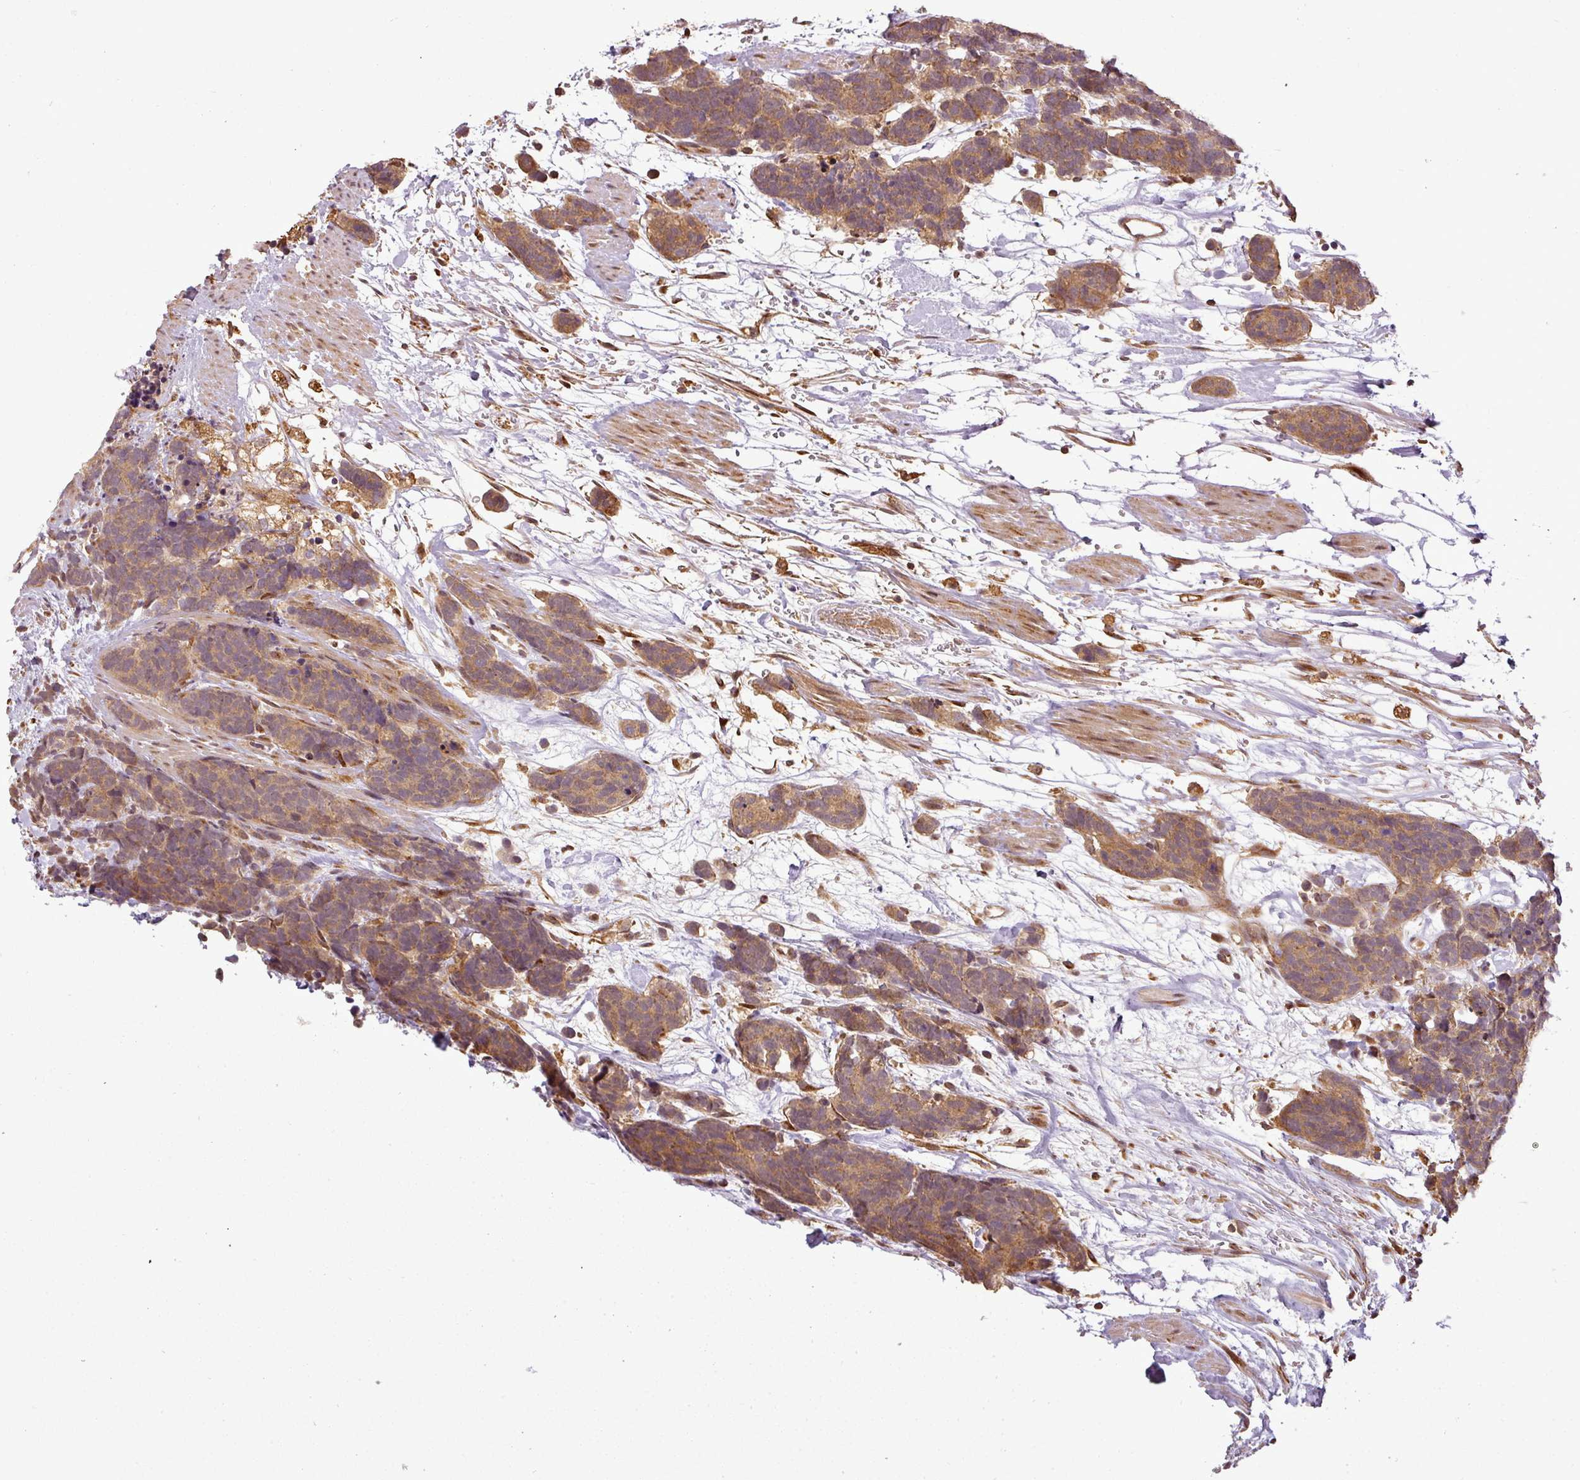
{"staining": {"intensity": "moderate", "quantity": ">75%", "location": "cytoplasmic/membranous"}, "tissue": "carcinoid", "cell_type": "Tumor cells", "image_type": "cancer", "snomed": [{"axis": "morphology", "description": "Carcinoma, NOS"}, {"axis": "morphology", "description": "Carcinoid, malignant, NOS"}, {"axis": "topography", "description": "Prostate"}], "caption": "Approximately >75% of tumor cells in carcinoid display moderate cytoplasmic/membranous protein expression as visualized by brown immunohistochemical staining.", "gene": "FAIM", "patient": {"sex": "male", "age": 57}}